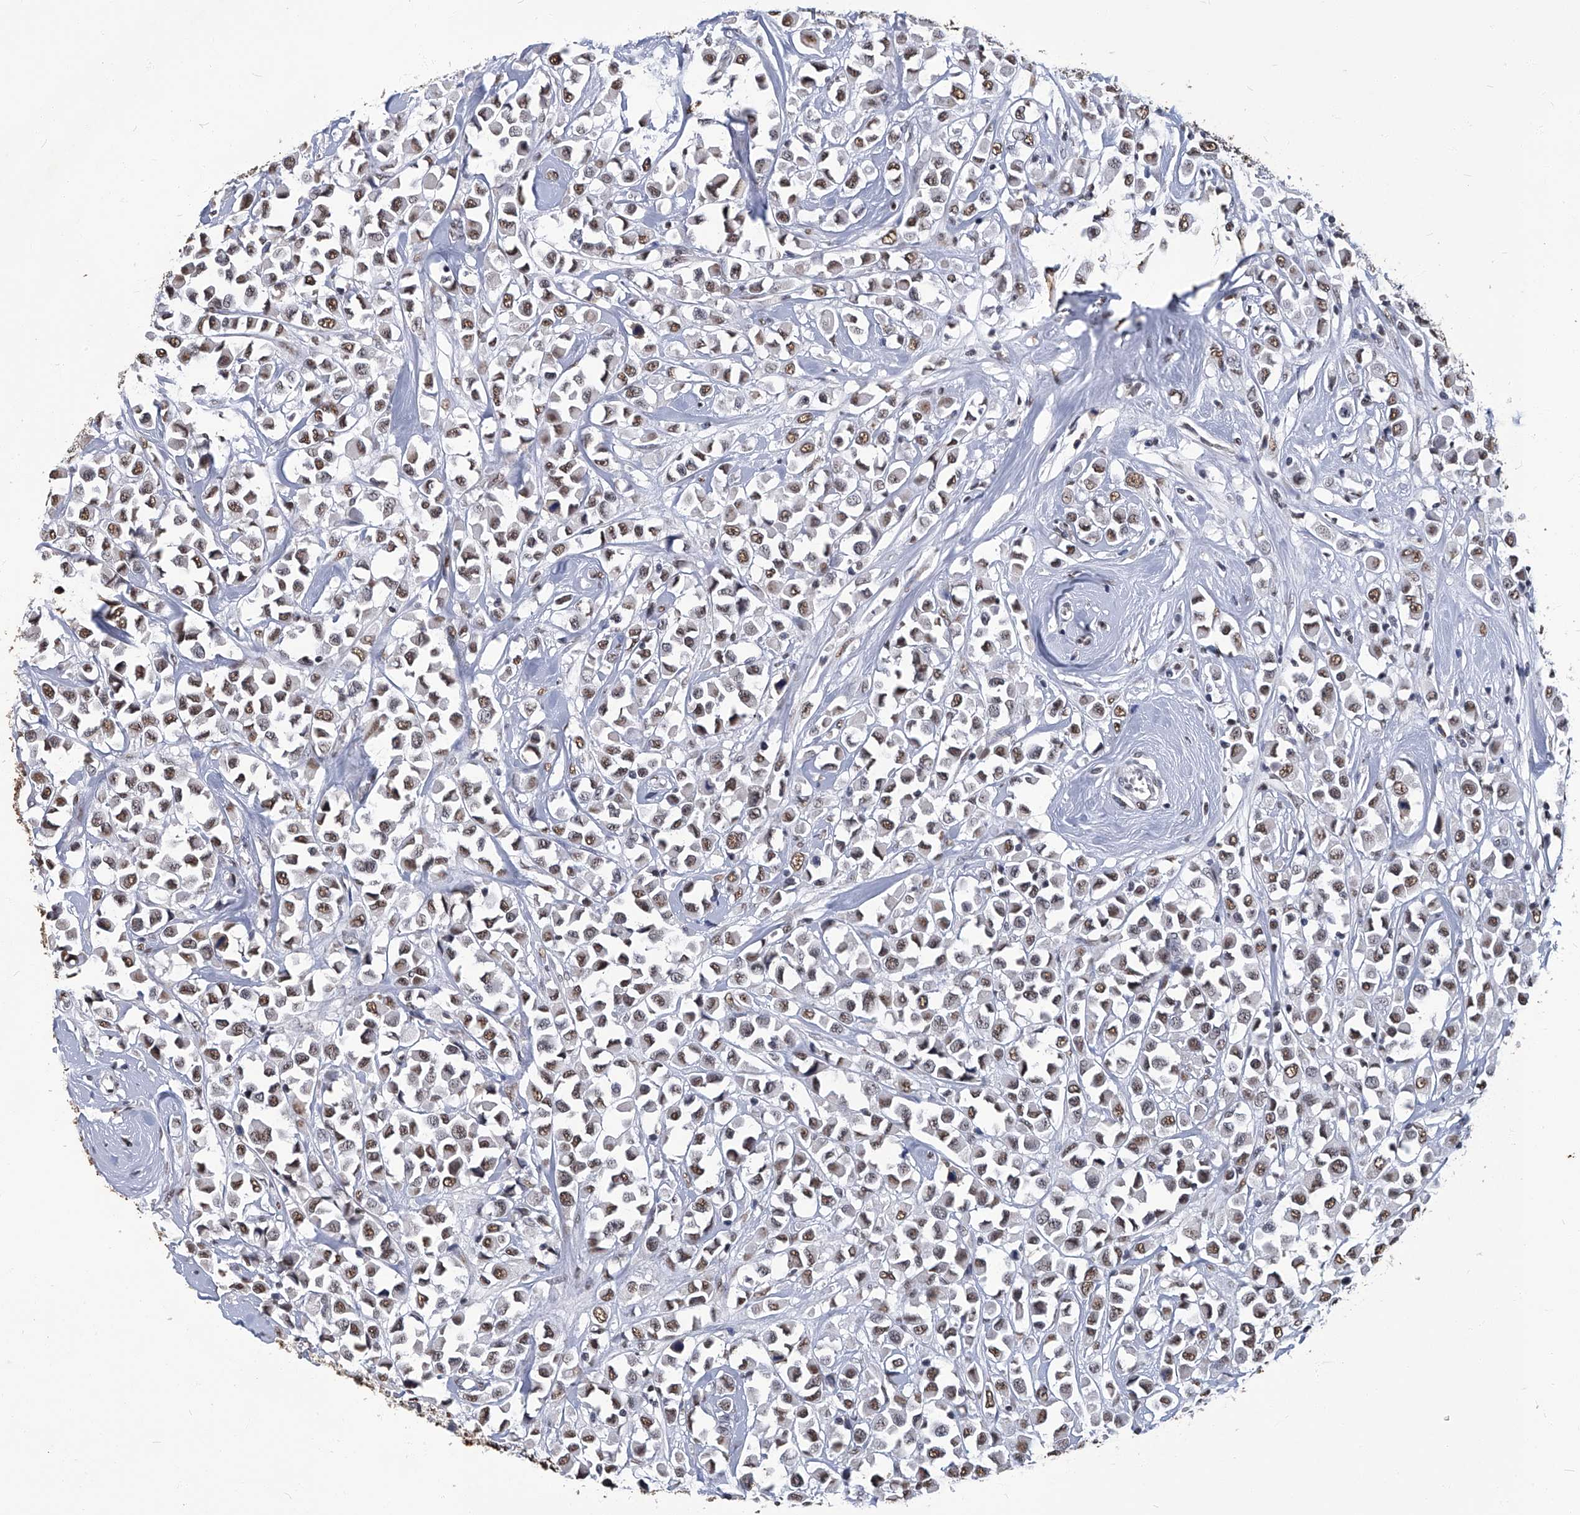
{"staining": {"intensity": "moderate", "quantity": ">75%", "location": "nuclear"}, "tissue": "breast cancer", "cell_type": "Tumor cells", "image_type": "cancer", "snomed": [{"axis": "morphology", "description": "Duct carcinoma"}, {"axis": "topography", "description": "Breast"}], "caption": "This histopathology image displays breast cancer stained with immunohistochemistry (IHC) to label a protein in brown. The nuclear of tumor cells show moderate positivity for the protein. Nuclei are counter-stained blue.", "gene": "HBP1", "patient": {"sex": "female", "age": 61}}